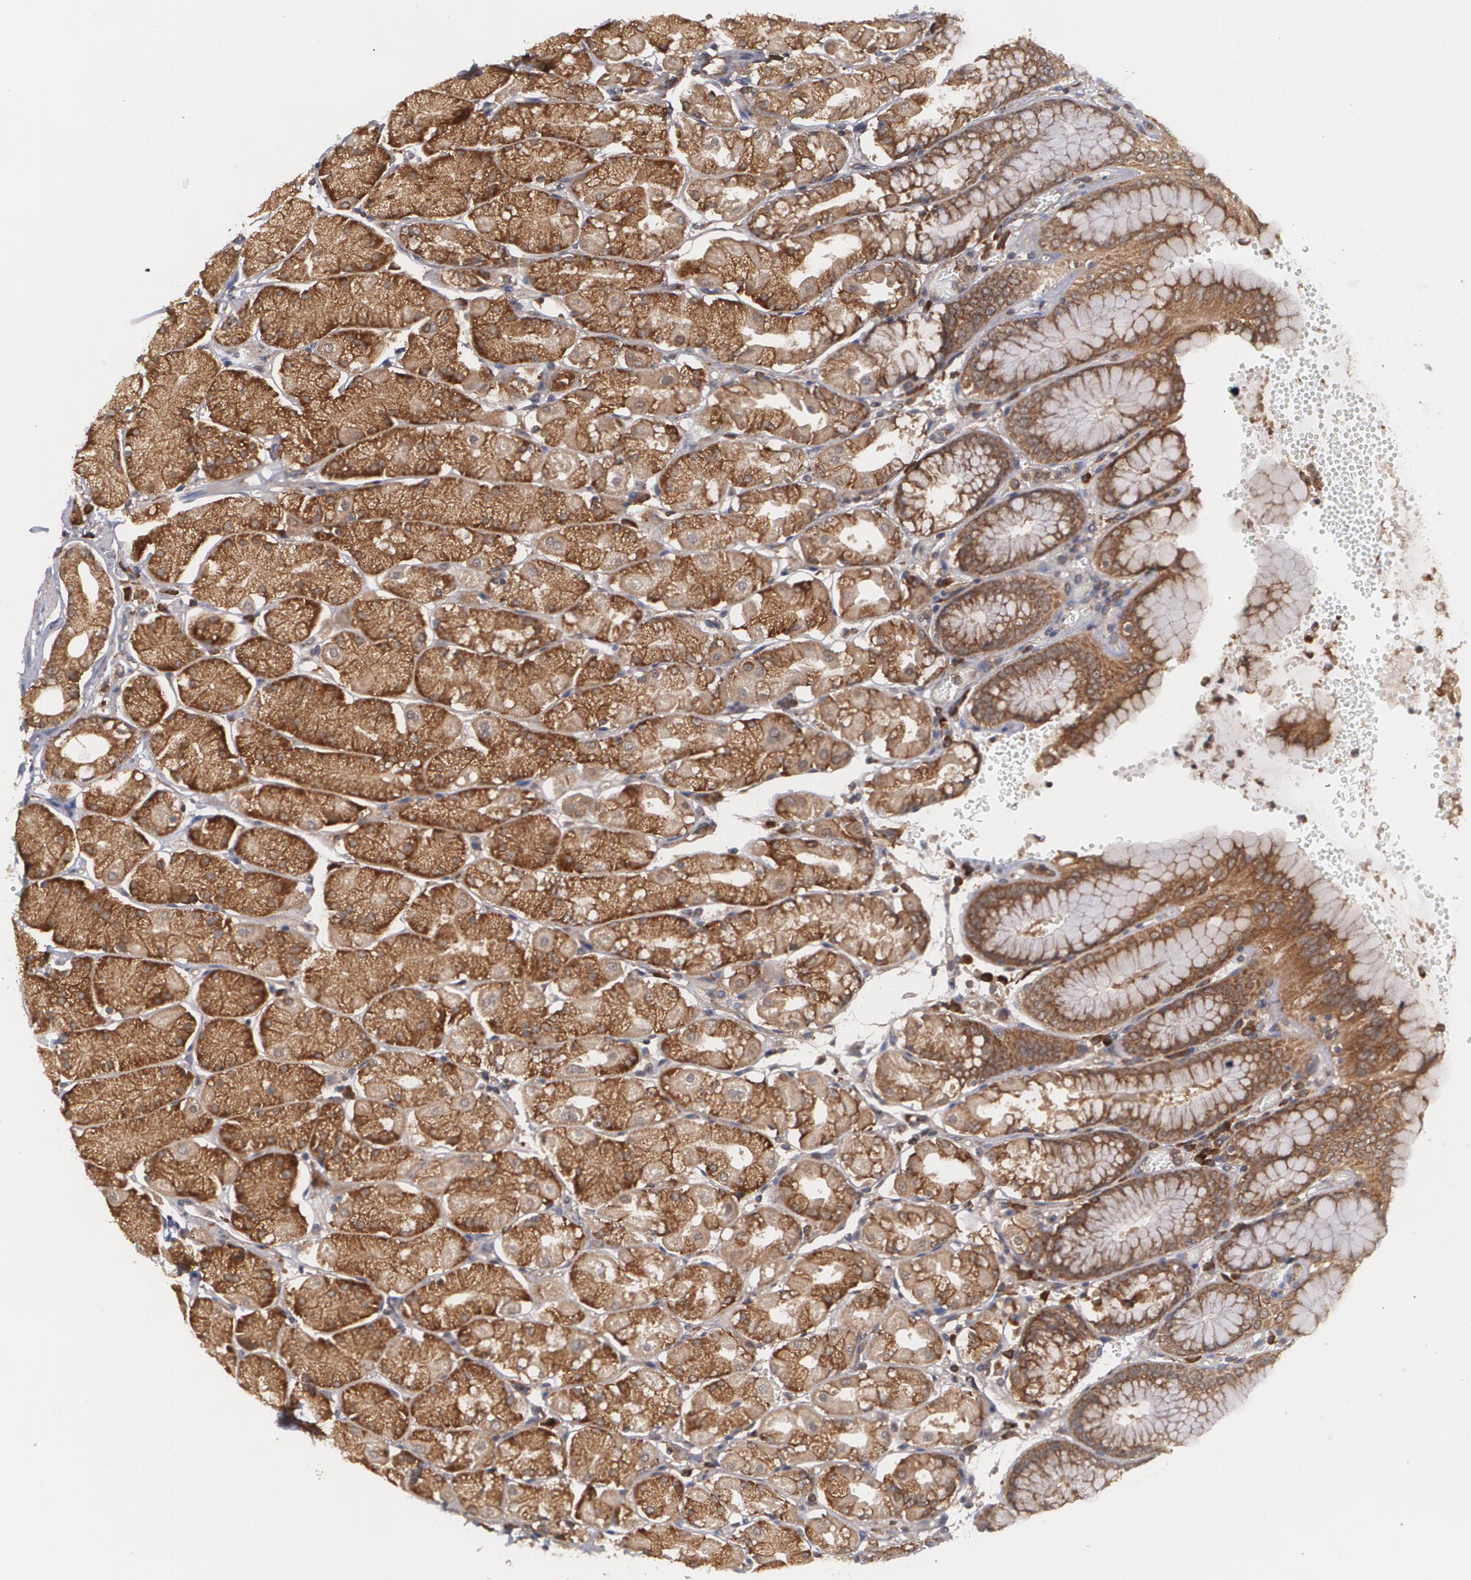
{"staining": {"intensity": "moderate", "quantity": ">75%", "location": "cytoplasmic/membranous"}, "tissue": "stomach", "cell_type": "Glandular cells", "image_type": "normal", "snomed": [{"axis": "morphology", "description": "Normal tissue, NOS"}, {"axis": "topography", "description": "Stomach, upper"}, {"axis": "topography", "description": "Stomach"}], "caption": "The photomicrograph demonstrates staining of unremarkable stomach, revealing moderate cytoplasmic/membranous protein positivity (brown color) within glandular cells.", "gene": "BMP6", "patient": {"sex": "male", "age": 76}}